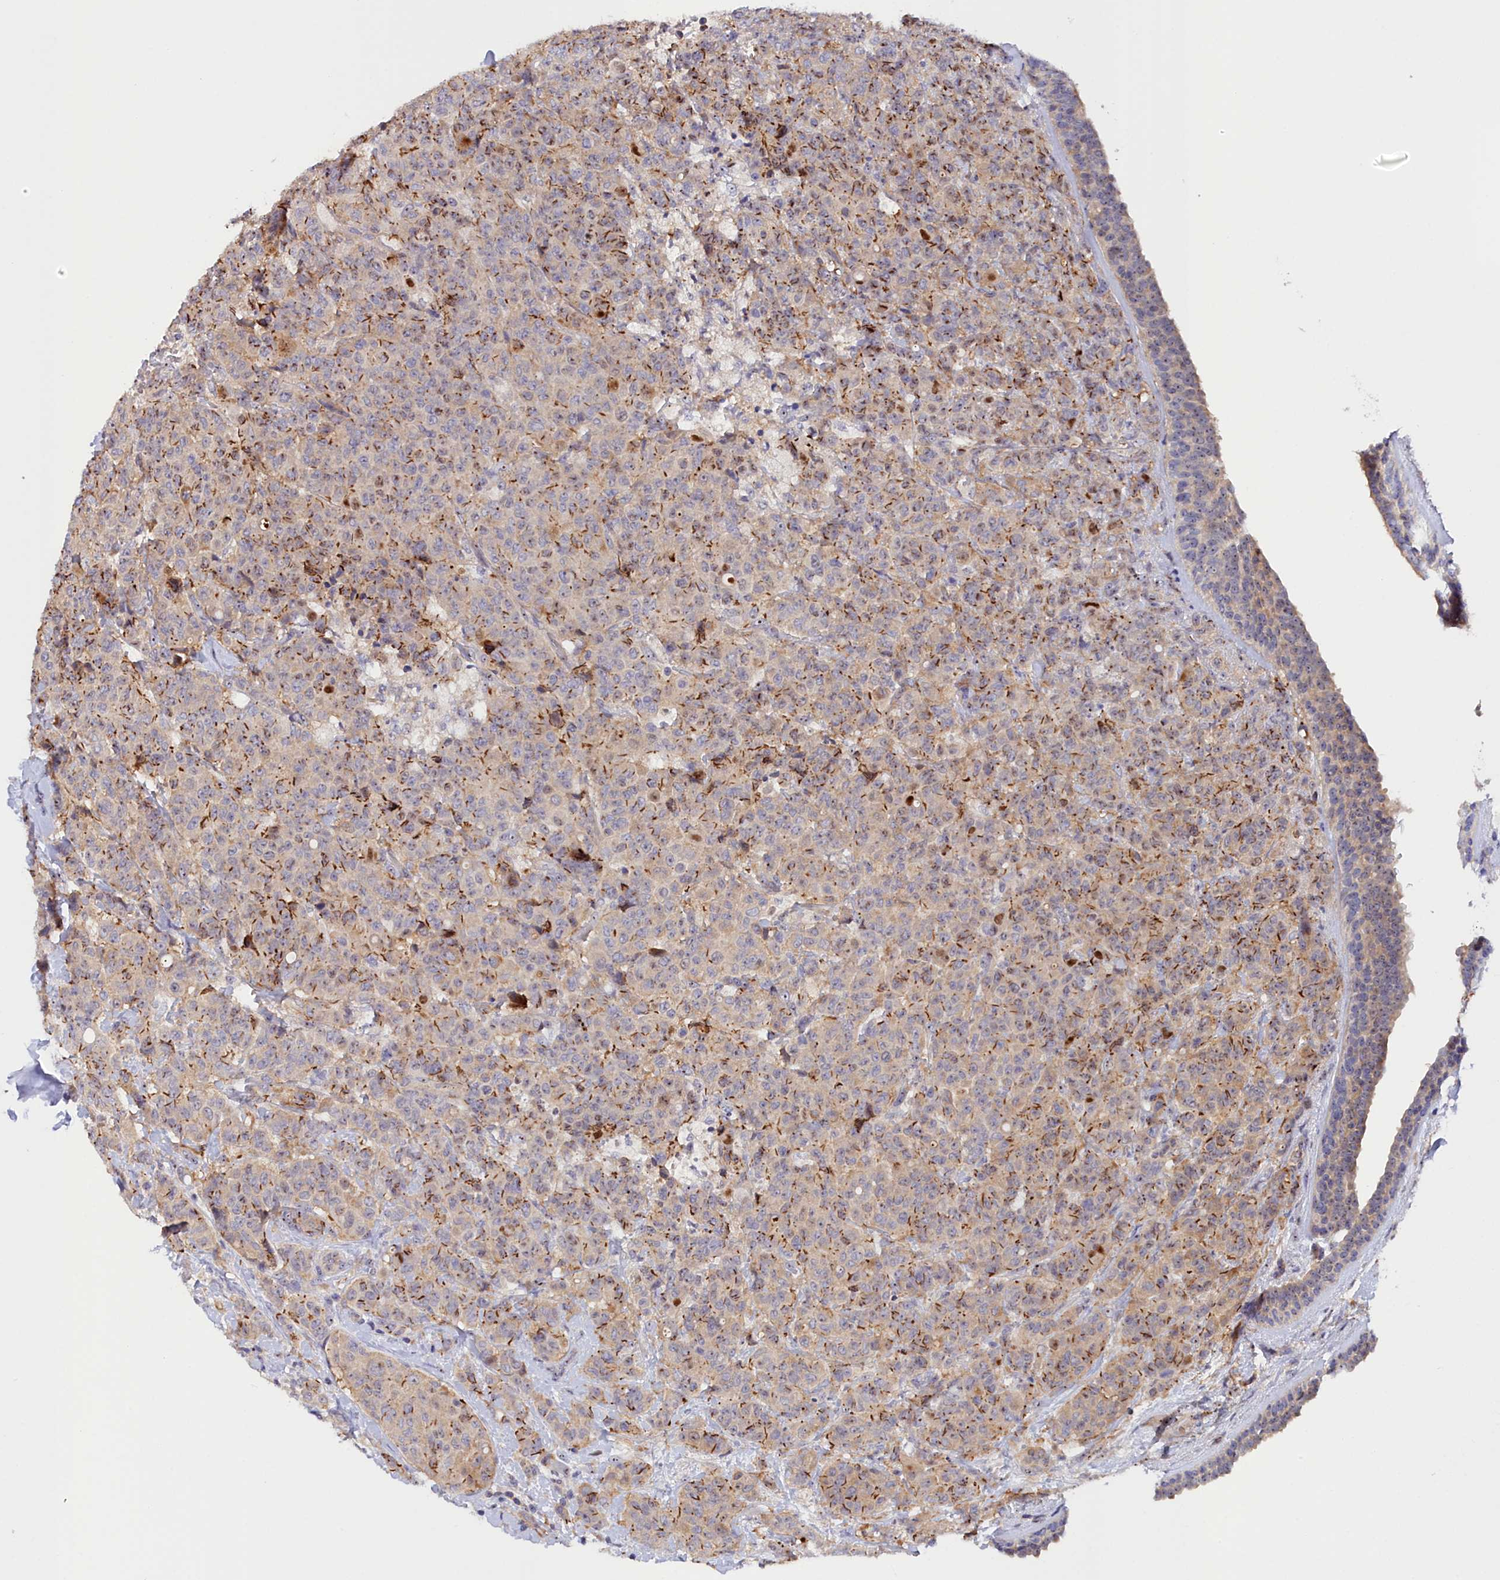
{"staining": {"intensity": "moderate", "quantity": "25%-75%", "location": "cytoplasmic/membranous"}, "tissue": "breast cancer", "cell_type": "Tumor cells", "image_type": "cancer", "snomed": [{"axis": "morphology", "description": "Duct carcinoma"}, {"axis": "topography", "description": "Breast"}], "caption": "The photomicrograph shows a brown stain indicating the presence of a protein in the cytoplasmic/membranous of tumor cells in breast cancer (invasive ductal carcinoma).", "gene": "NEURL4", "patient": {"sex": "female", "age": 40}}